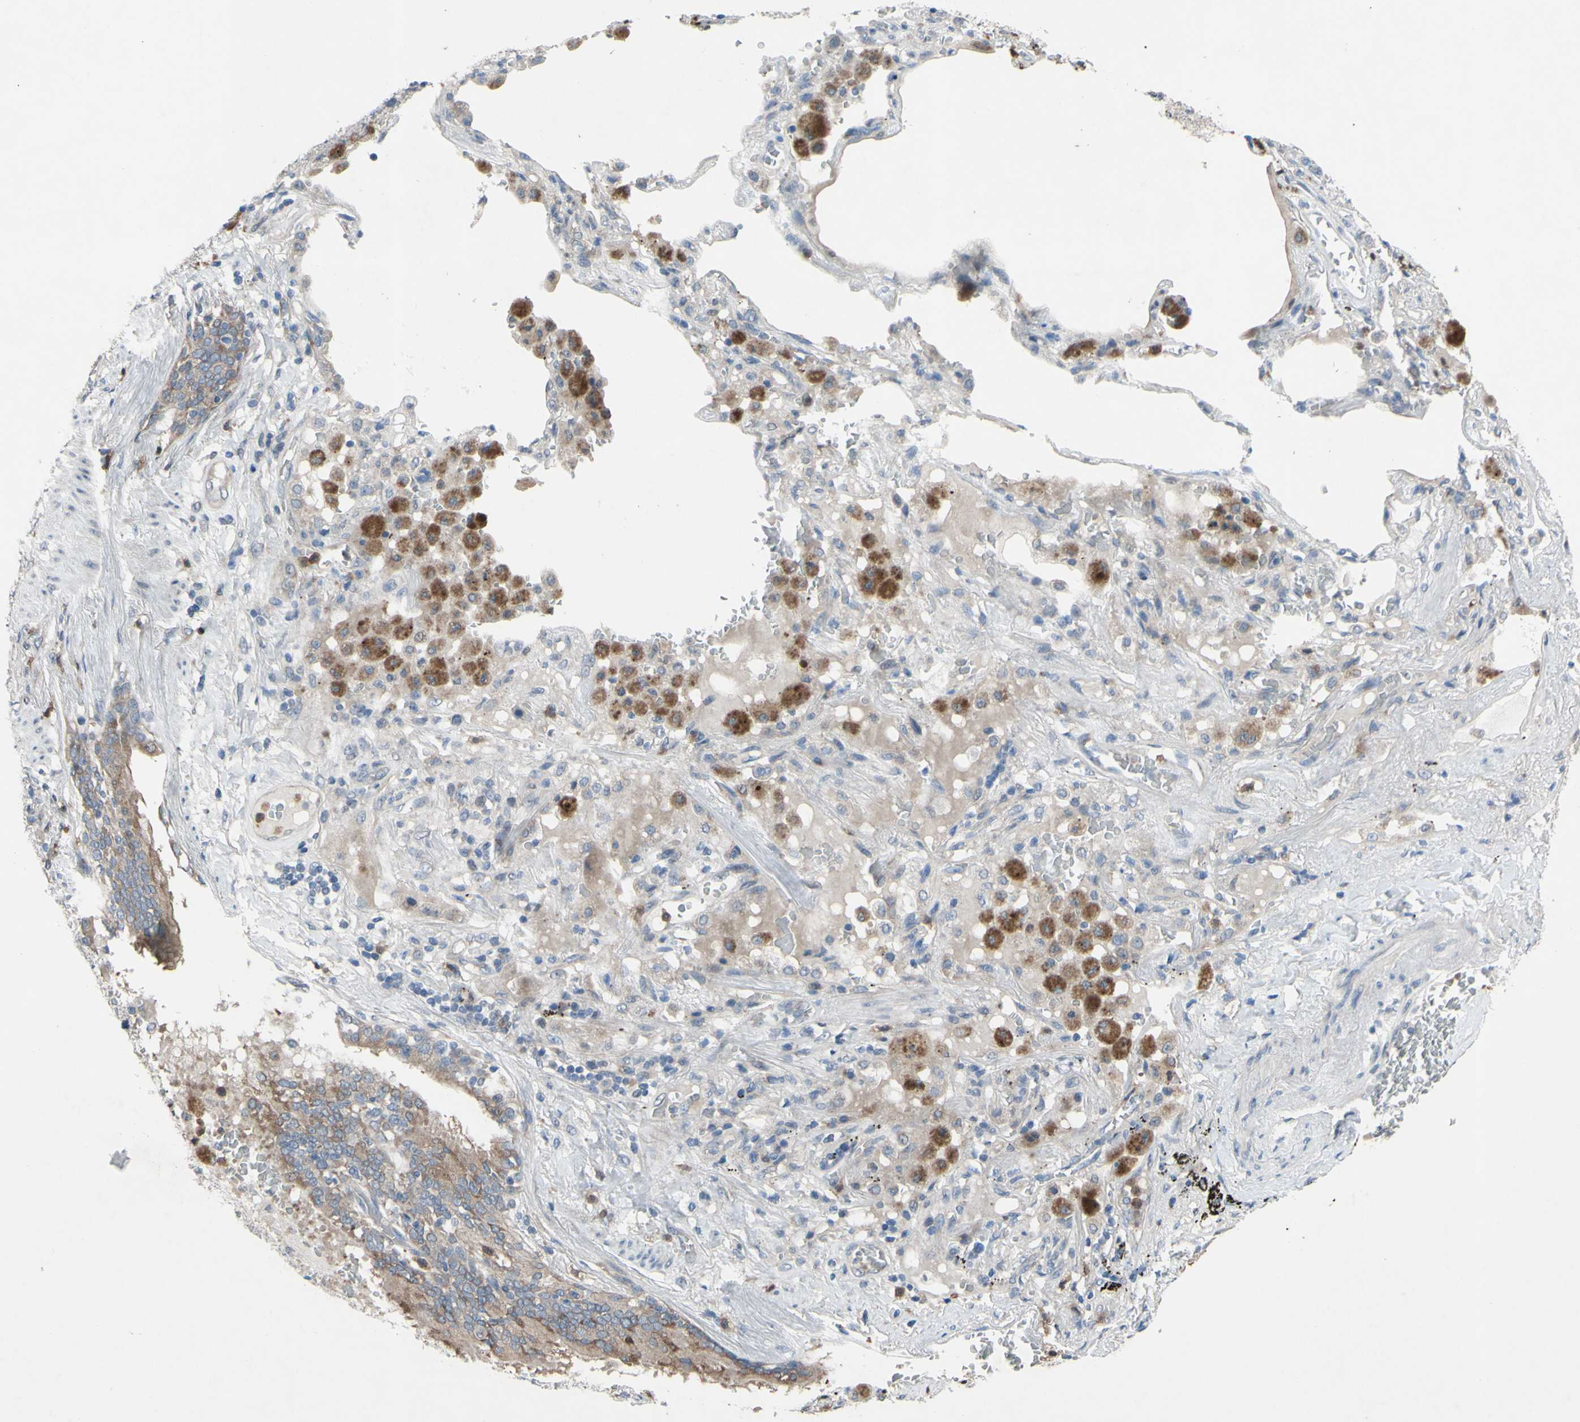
{"staining": {"intensity": "moderate", "quantity": "25%-75%", "location": "cytoplasmic/membranous"}, "tissue": "lung cancer", "cell_type": "Tumor cells", "image_type": "cancer", "snomed": [{"axis": "morphology", "description": "Squamous cell carcinoma, NOS"}, {"axis": "topography", "description": "Lung"}], "caption": "Human lung cancer stained with a protein marker reveals moderate staining in tumor cells.", "gene": "GRAMD2B", "patient": {"sex": "male", "age": 57}}